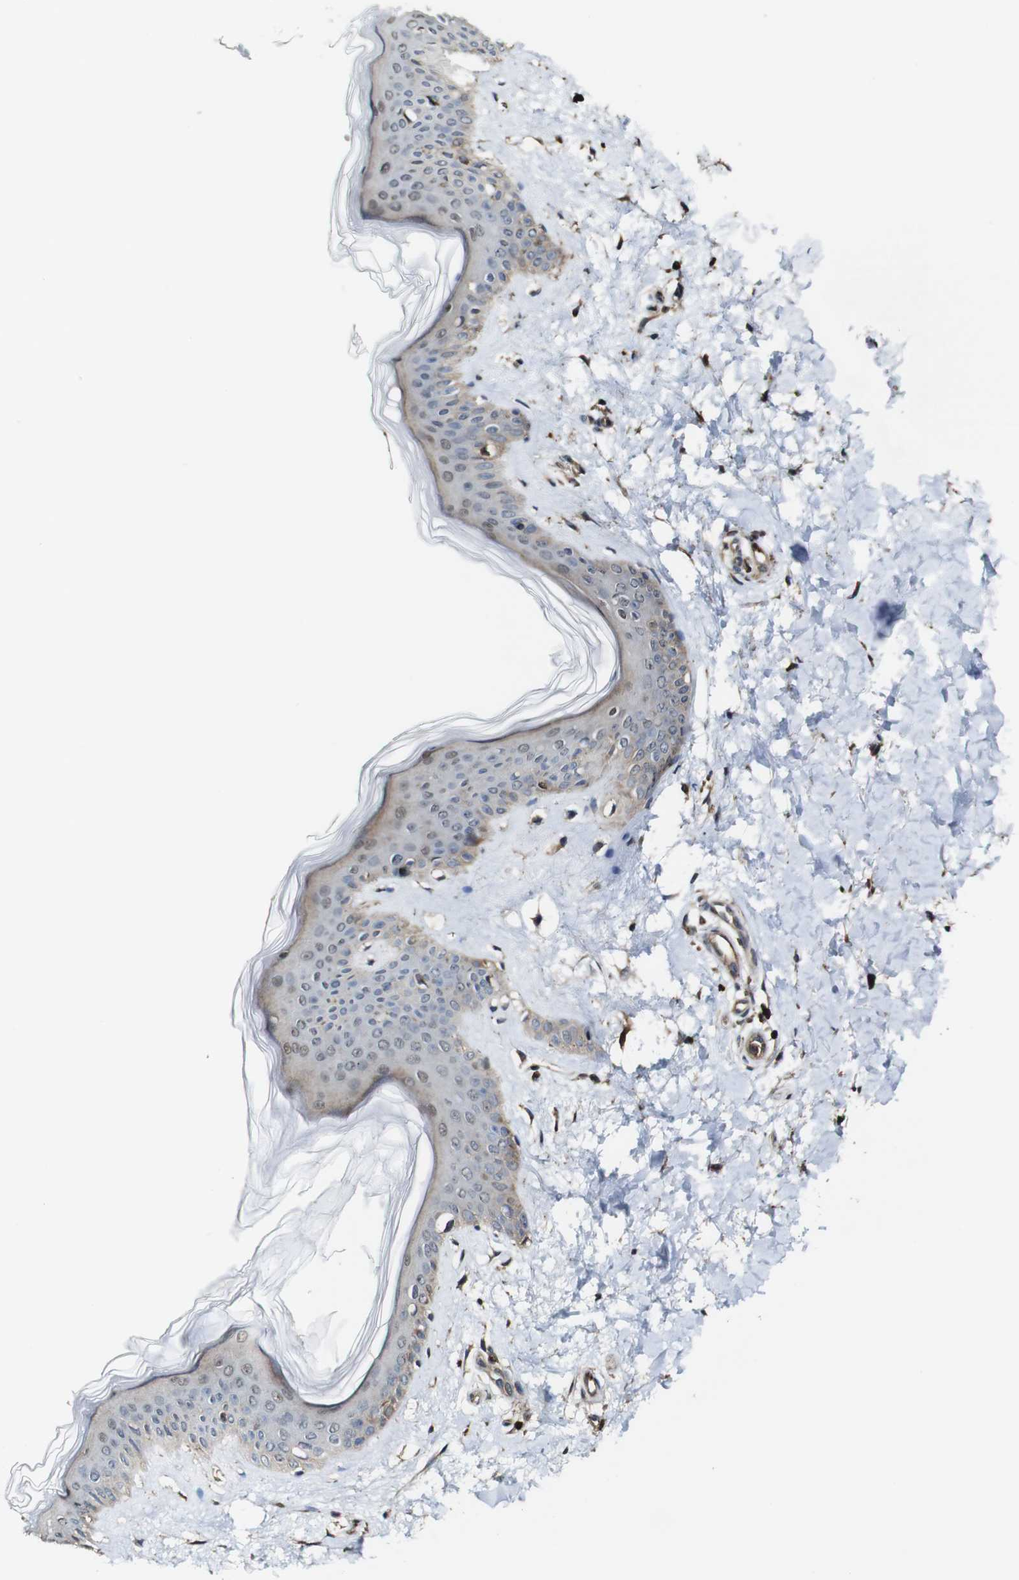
{"staining": {"intensity": "moderate", "quantity": ">75%", "location": "cytoplasmic/membranous"}, "tissue": "skin", "cell_type": "Fibroblasts", "image_type": "normal", "snomed": [{"axis": "morphology", "description": "Normal tissue, NOS"}, {"axis": "topography", "description": "Skin"}], "caption": "Benign skin reveals moderate cytoplasmic/membranous staining in approximately >75% of fibroblasts, visualized by immunohistochemistry.", "gene": "TNIK", "patient": {"sex": "female", "age": 41}}